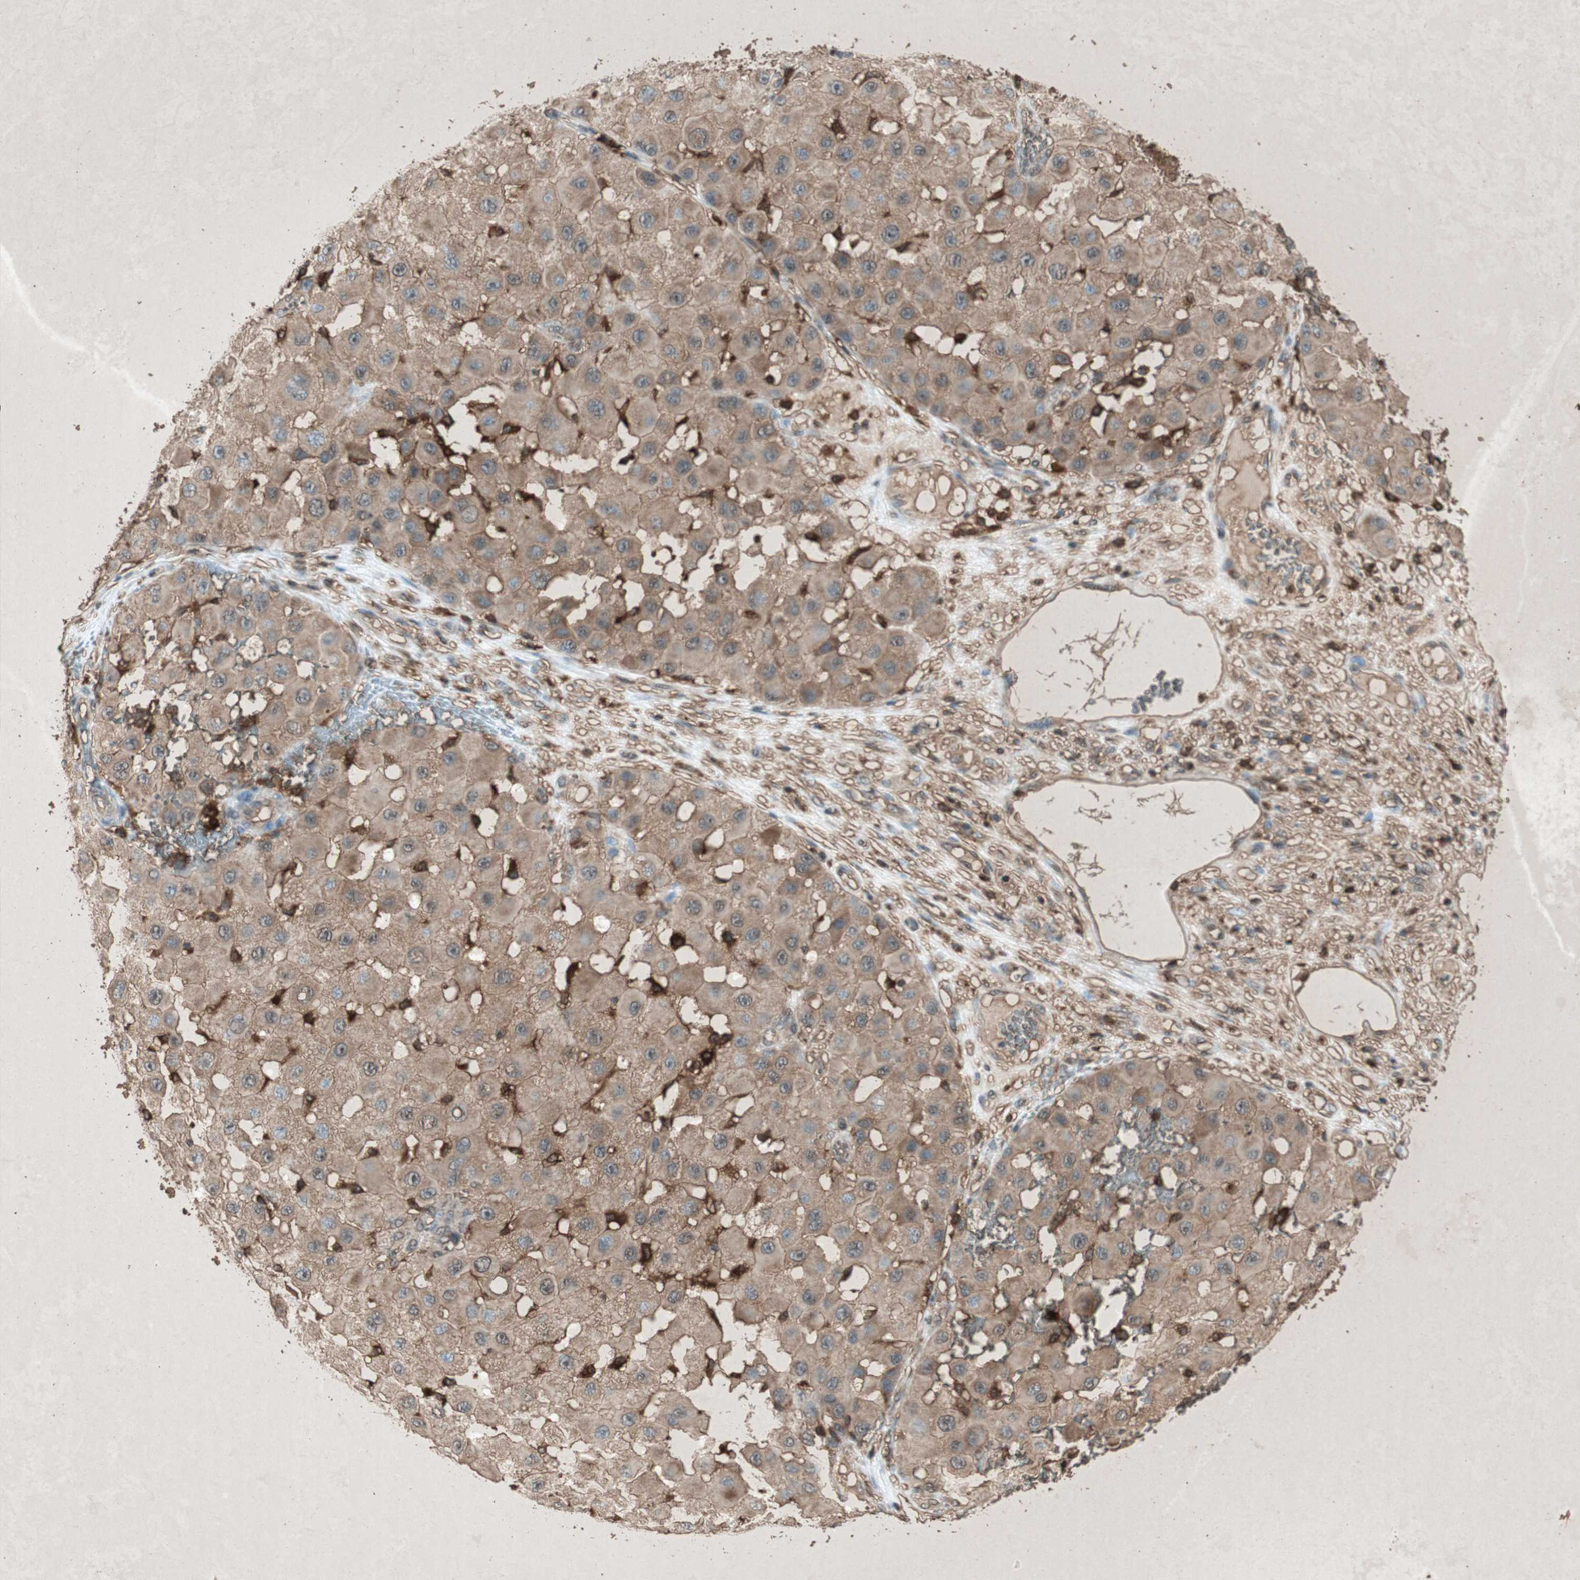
{"staining": {"intensity": "weak", "quantity": ">75%", "location": "cytoplasmic/membranous"}, "tissue": "melanoma", "cell_type": "Tumor cells", "image_type": "cancer", "snomed": [{"axis": "morphology", "description": "Malignant melanoma, NOS"}, {"axis": "topography", "description": "Skin"}], "caption": "IHC micrograph of neoplastic tissue: melanoma stained using immunohistochemistry (IHC) shows low levels of weak protein expression localized specifically in the cytoplasmic/membranous of tumor cells, appearing as a cytoplasmic/membranous brown color.", "gene": "TYROBP", "patient": {"sex": "female", "age": 81}}